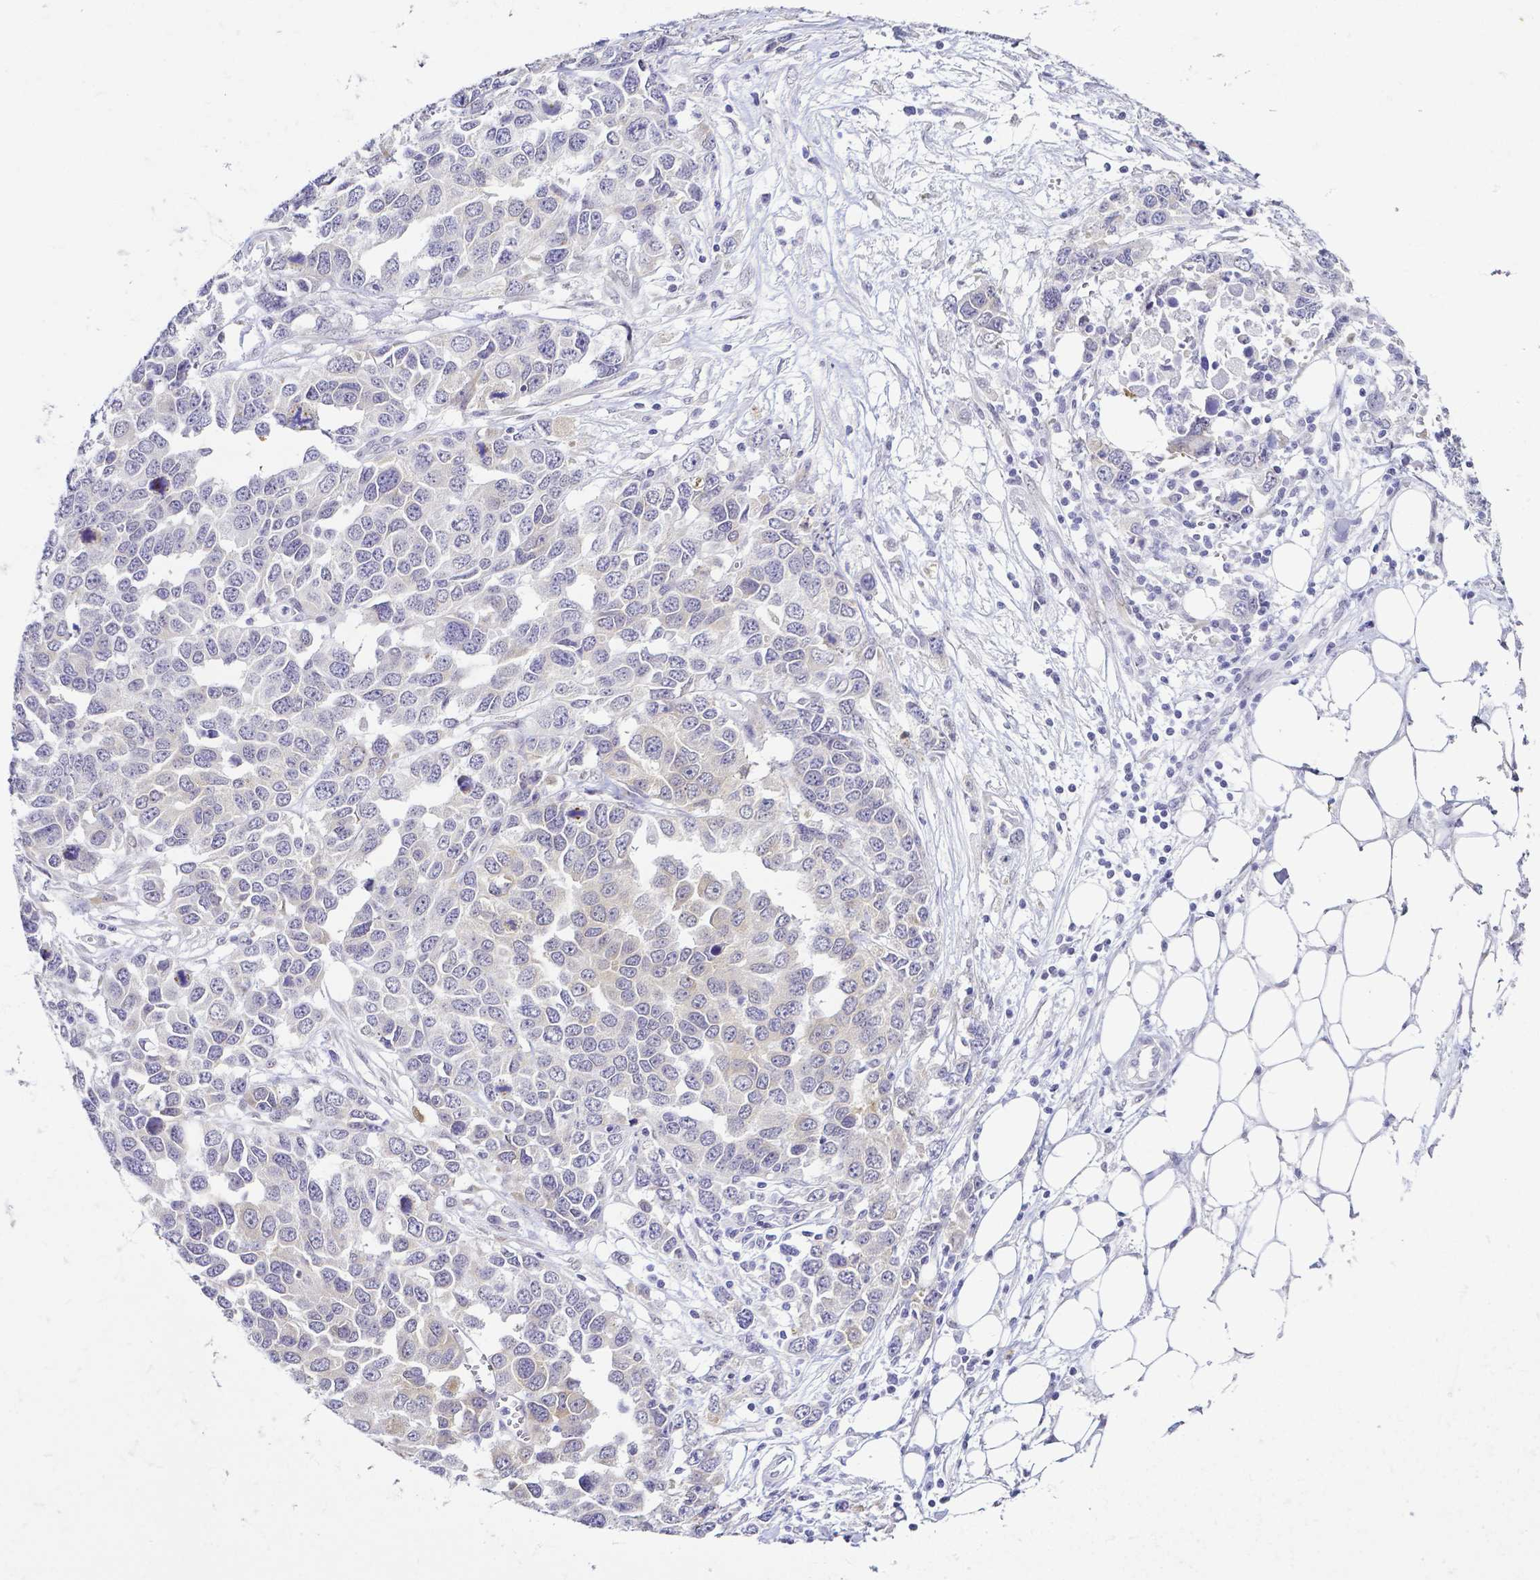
{"staining": {"intensity": "negative", "quantity": "none", "location": "none"}, "tissue": "ovarian cancer", "cell_type": "Tumor cells", "image_type": "cancer", "snomed": [{"axis": "morphology", "description": "Cystadenocarcinoma, serous, NOS"}, {"axis": "topography", "description": "Ovary"}], "caption": "A histopathology image of ovarian cancer (serous cystadenocarcinoma) stained for a protein displays no brown staining in tumor cells.", "gene": "FAM83G", "patient": {"sex": "female", "age": 76}}